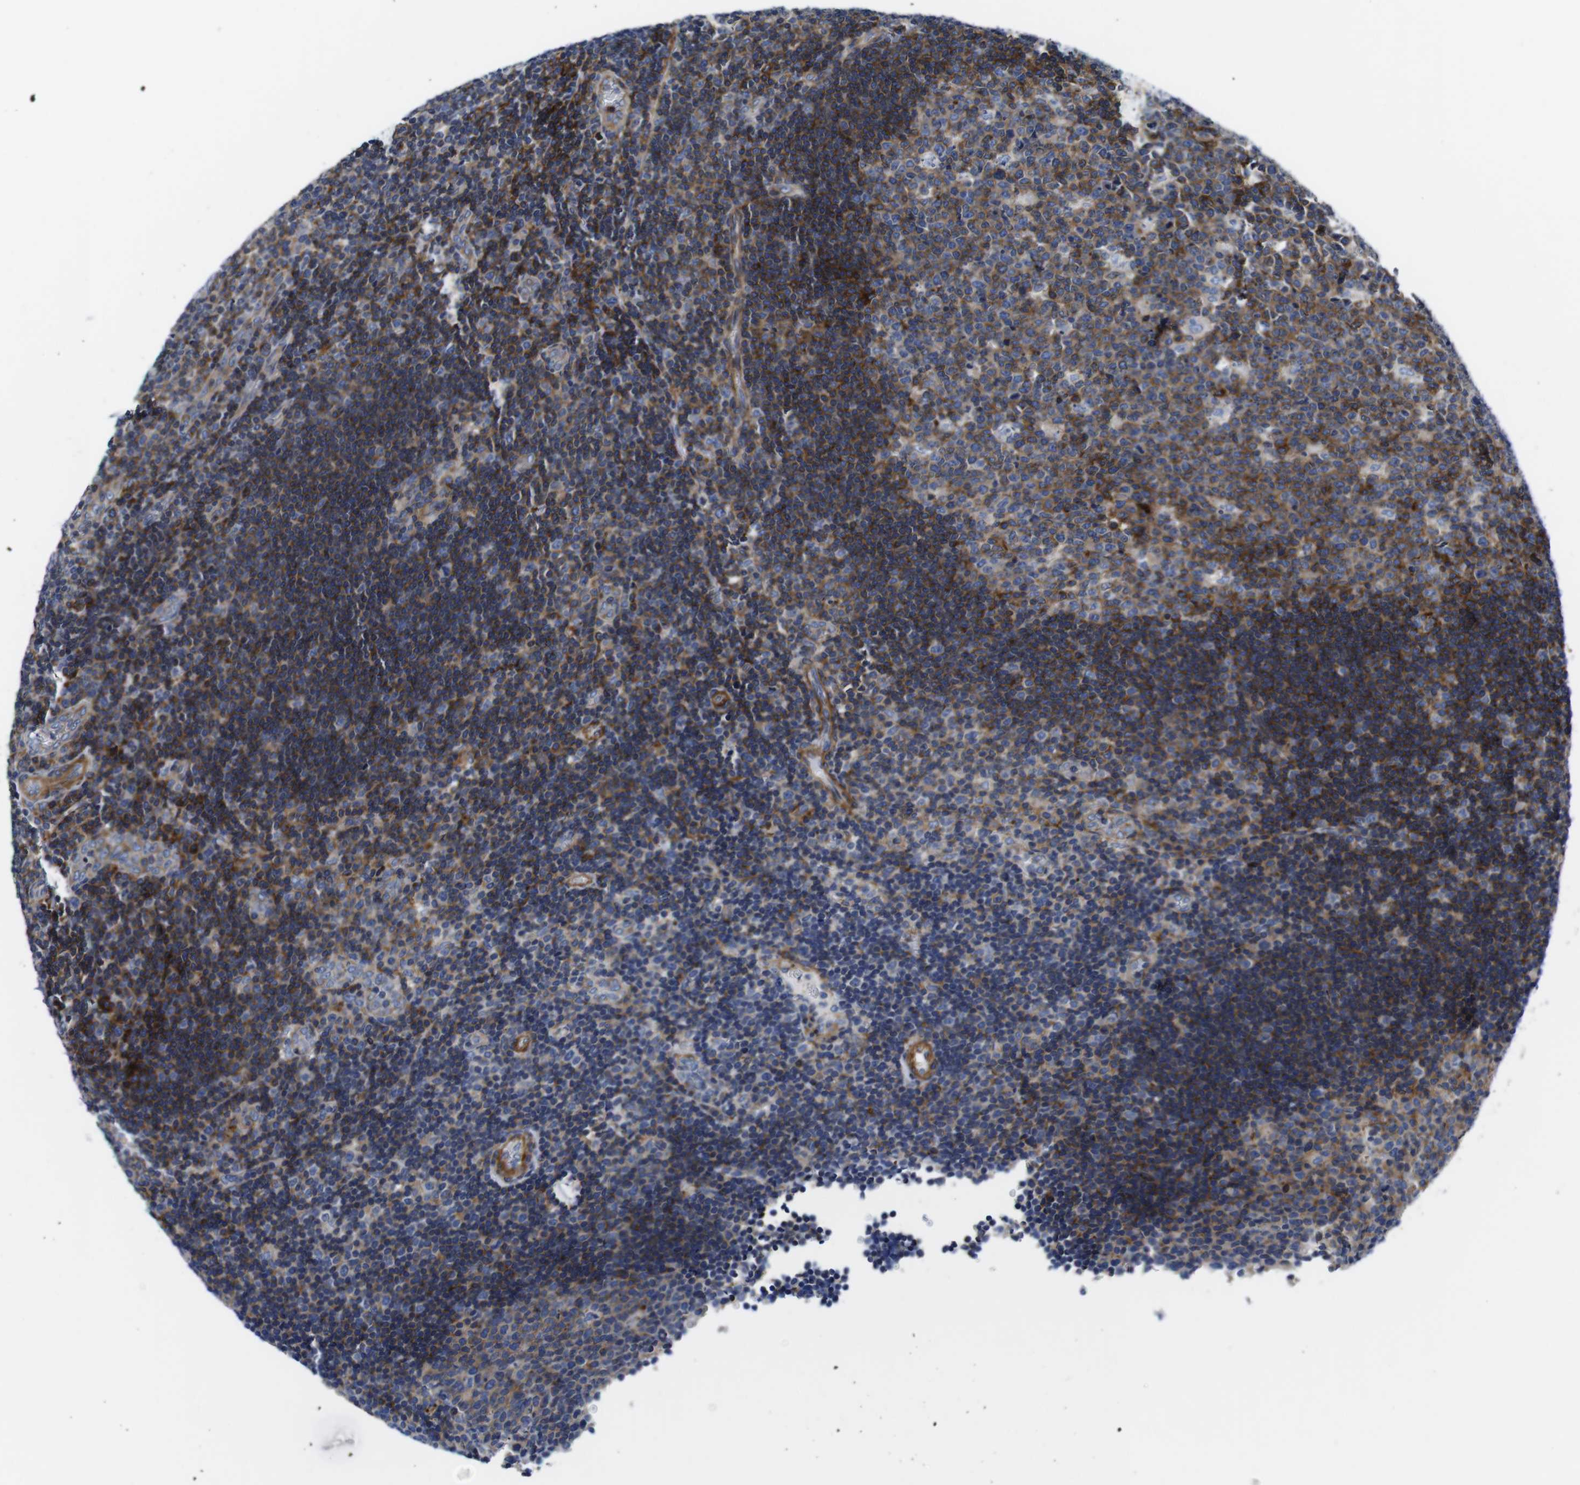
{"staining": {"intensity": "moderate", "quantity": "25%-75%", "location": "cytoplasmic/membranous"}, "tissue": "lymph node", "cell_type": "Germinal center cells", "image_type": "normal", "snomed": [{"axis": "morphology", "description": "Normal tissue, NOS"}, {"axis": "topography", "description": "Lymph node"}, {"axis": "topography", "description": "Salivary gland"}], "caption": "Moderate cytoplasmic/membranous positivity for a protein is present in about 25%-75% of germinal center cells of unremarkable lymph node using immunohistochemistry.", "gene": "GPR4", "patient": {"sex": "male", "age": 8}}